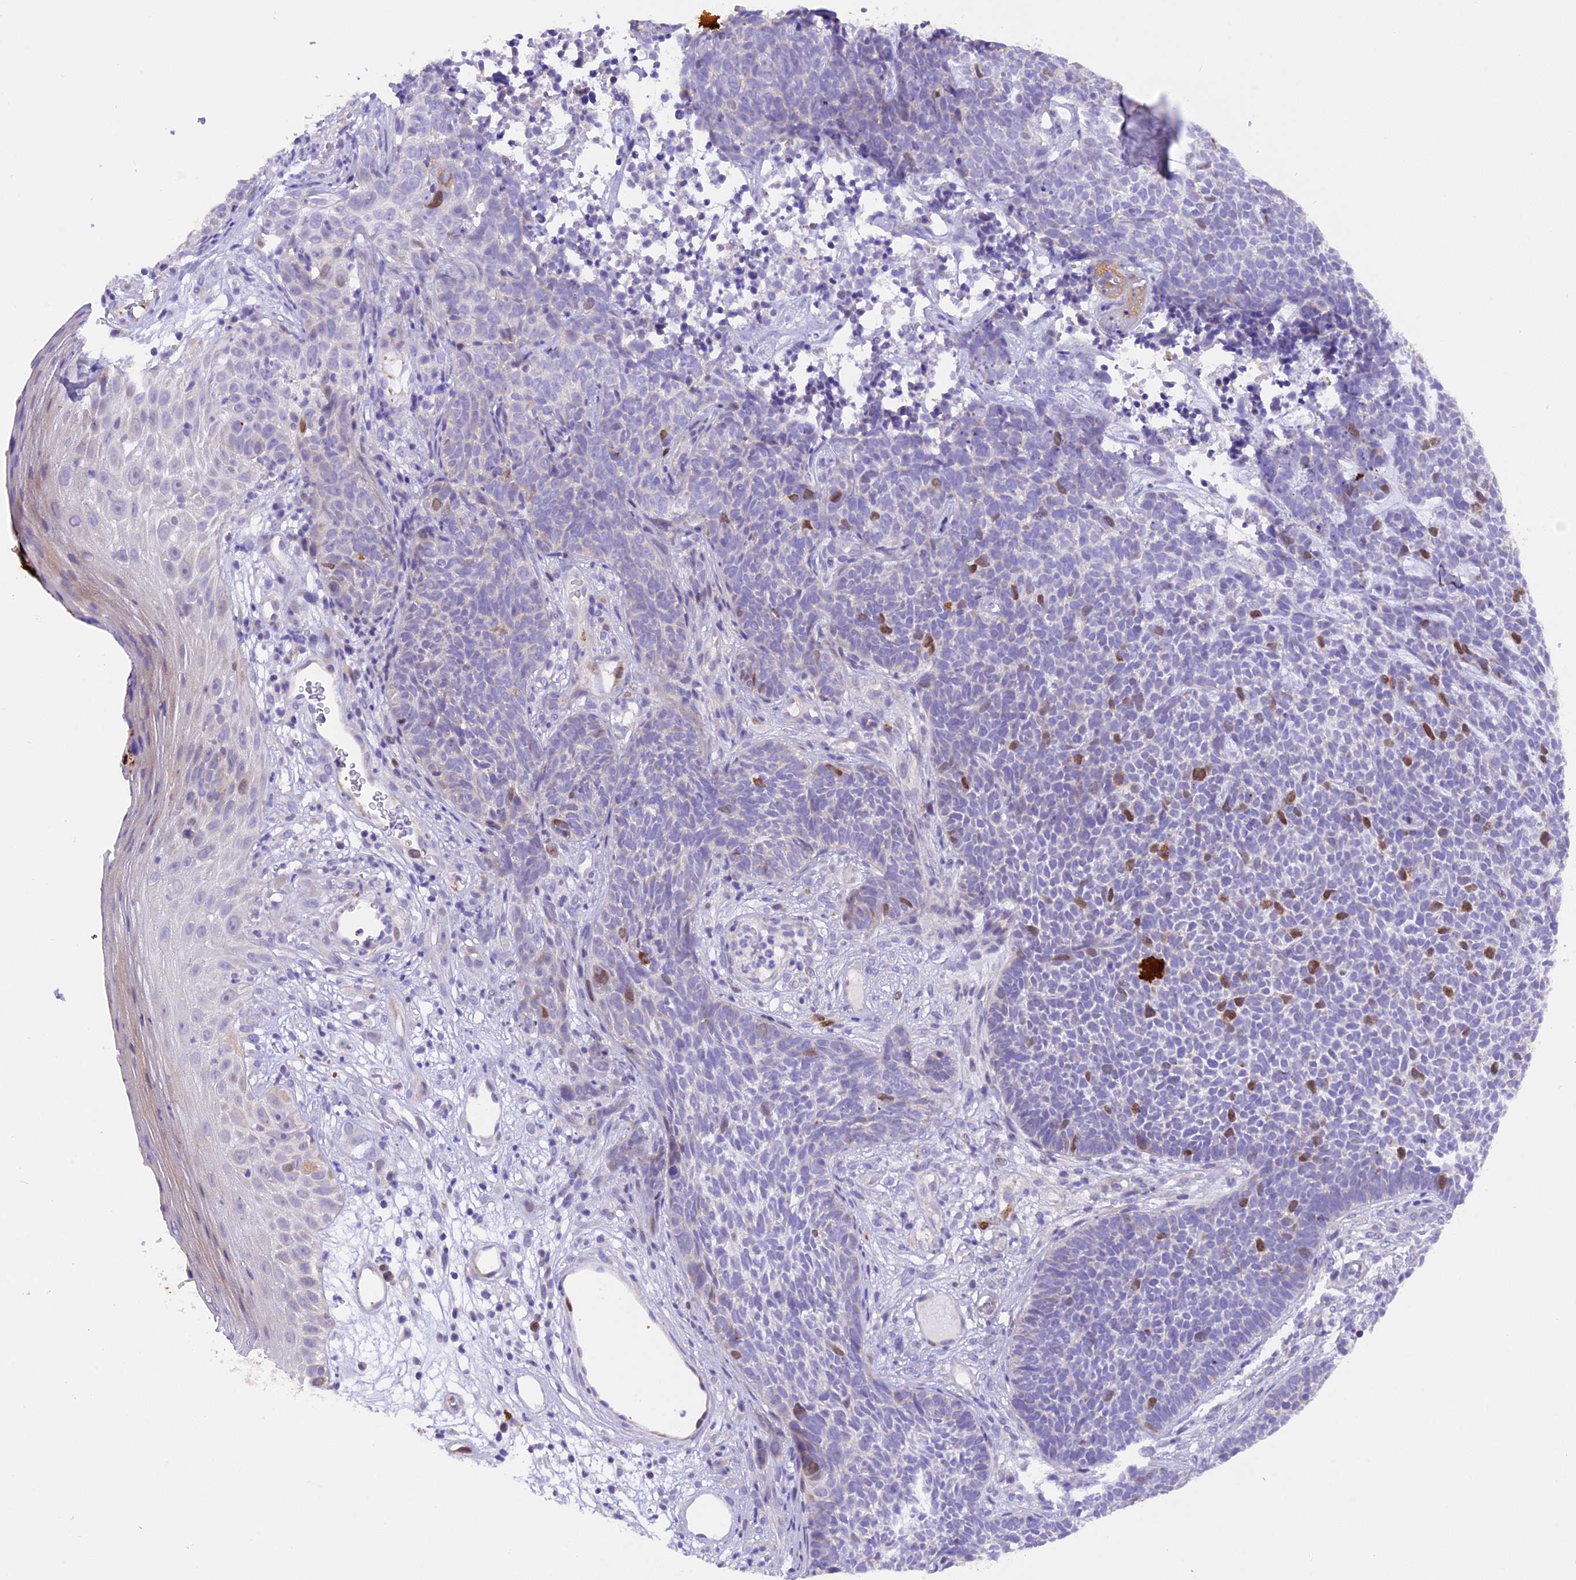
{"staining": {"intensity": "negative", "quantity": "none", "location": "none"}, "tissue": "skin cancer", "cell_type": "Tumor cells", "image_type": "cancer", "snomed": [{"axis": "morphology", "description": "Basal cell carcinoma"}, {"axis": "topography", "description": "Skin"}], "caption": "A photomicrograph of skin cancer (basal cell carcinoma) stained for a protein shows no brown staining in tumor cells.", "gene": "PKIA", "patient": {"sex": "female", "age": 84}}